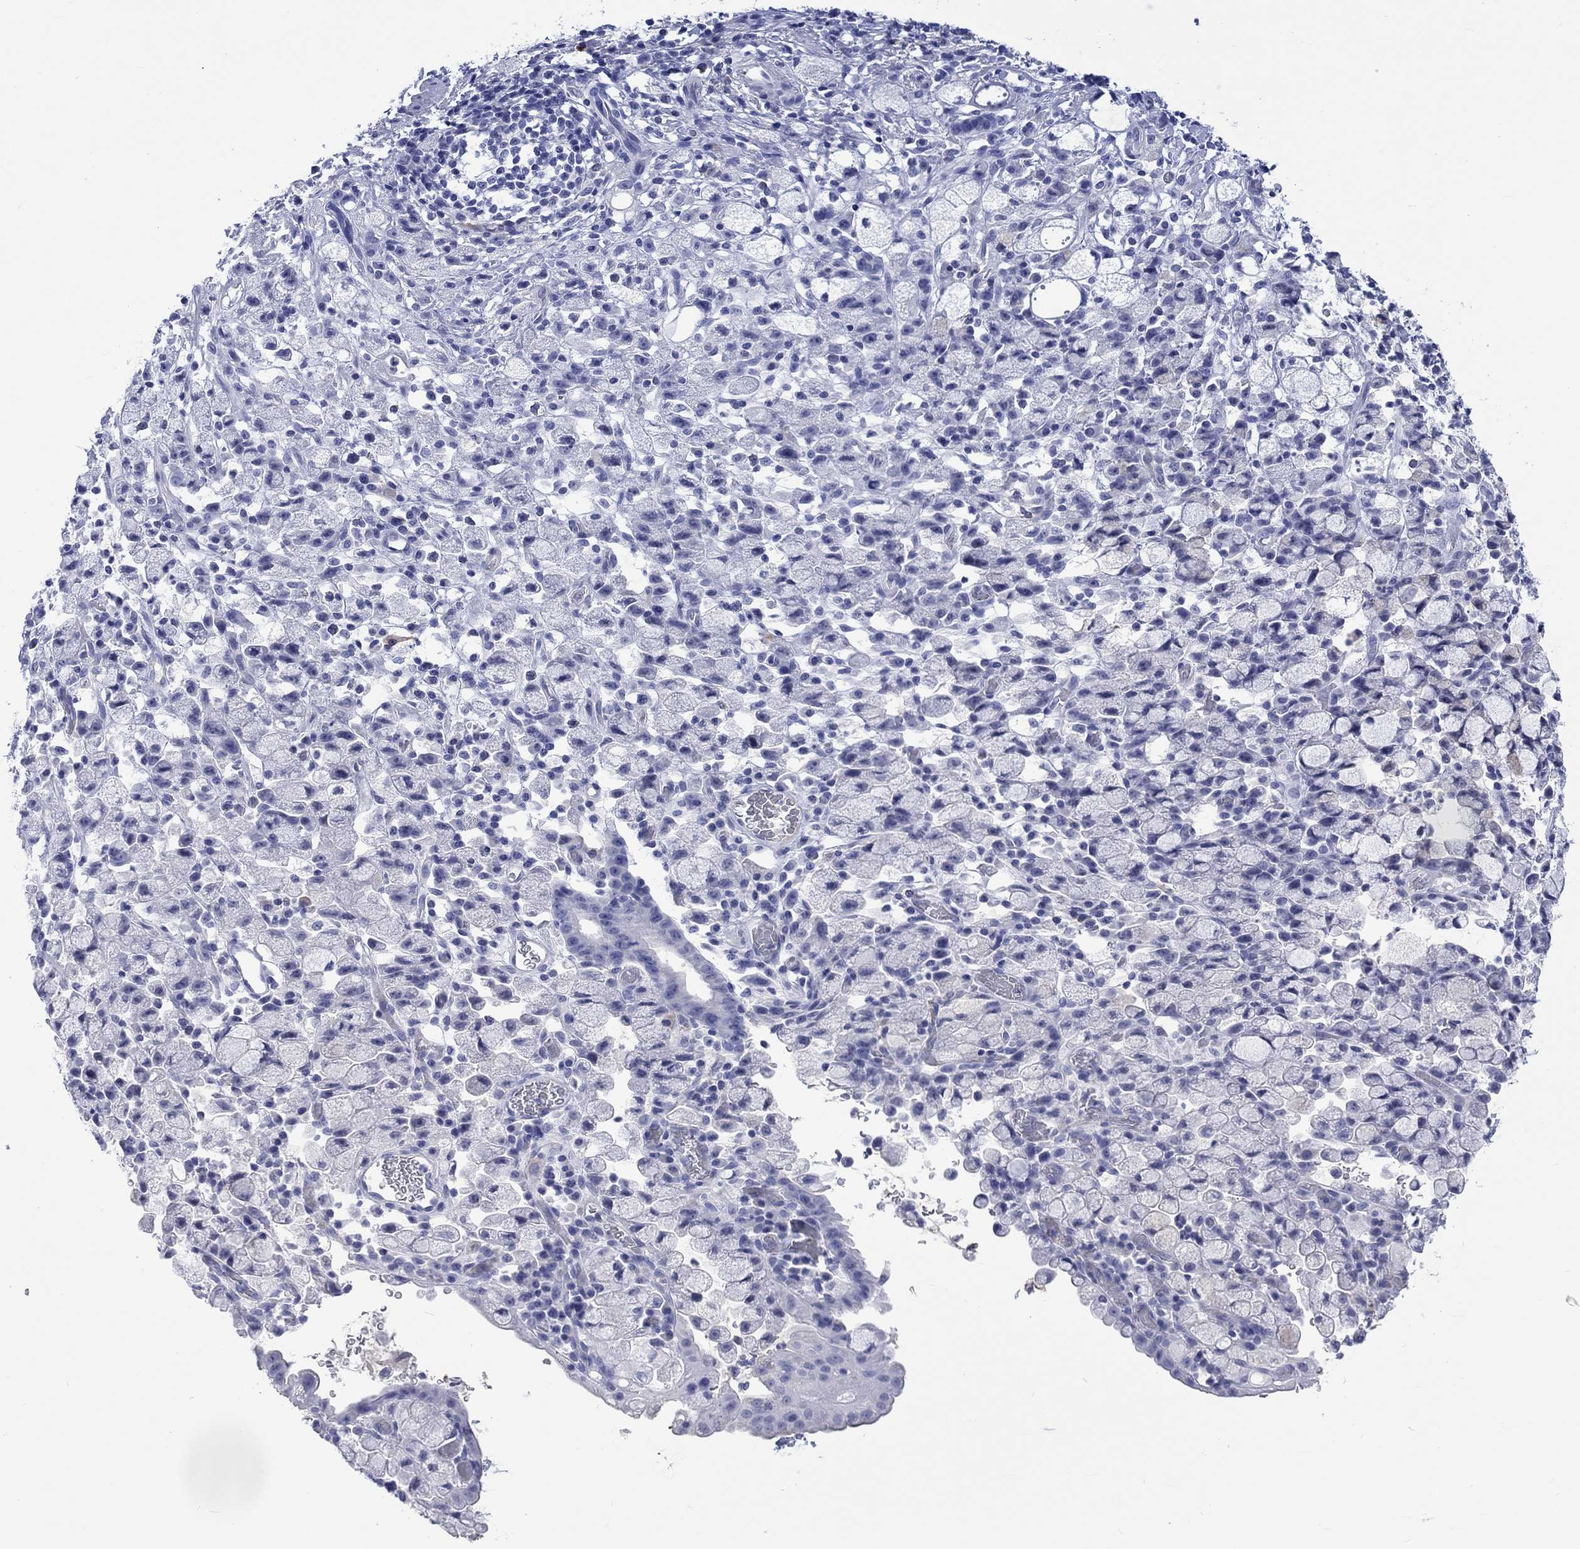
{"staining": {"intensity": "negative", "quantity": "none", "location": "none"}, "tissue": "stomach cancer", "cell_type": "Tumor cells", "image_type": "cancer", "snomed": [{"axis": "morphology", "description": "Adenocarcinoma, NOS"}, {"axis": "topography", "description": "Stomach"}], "caption": "There is no significant expression in tumor cells of adenocarcinoma (stomach).", "gene": "CACNG3", "patient": {"sex": "male", "age": 58}}